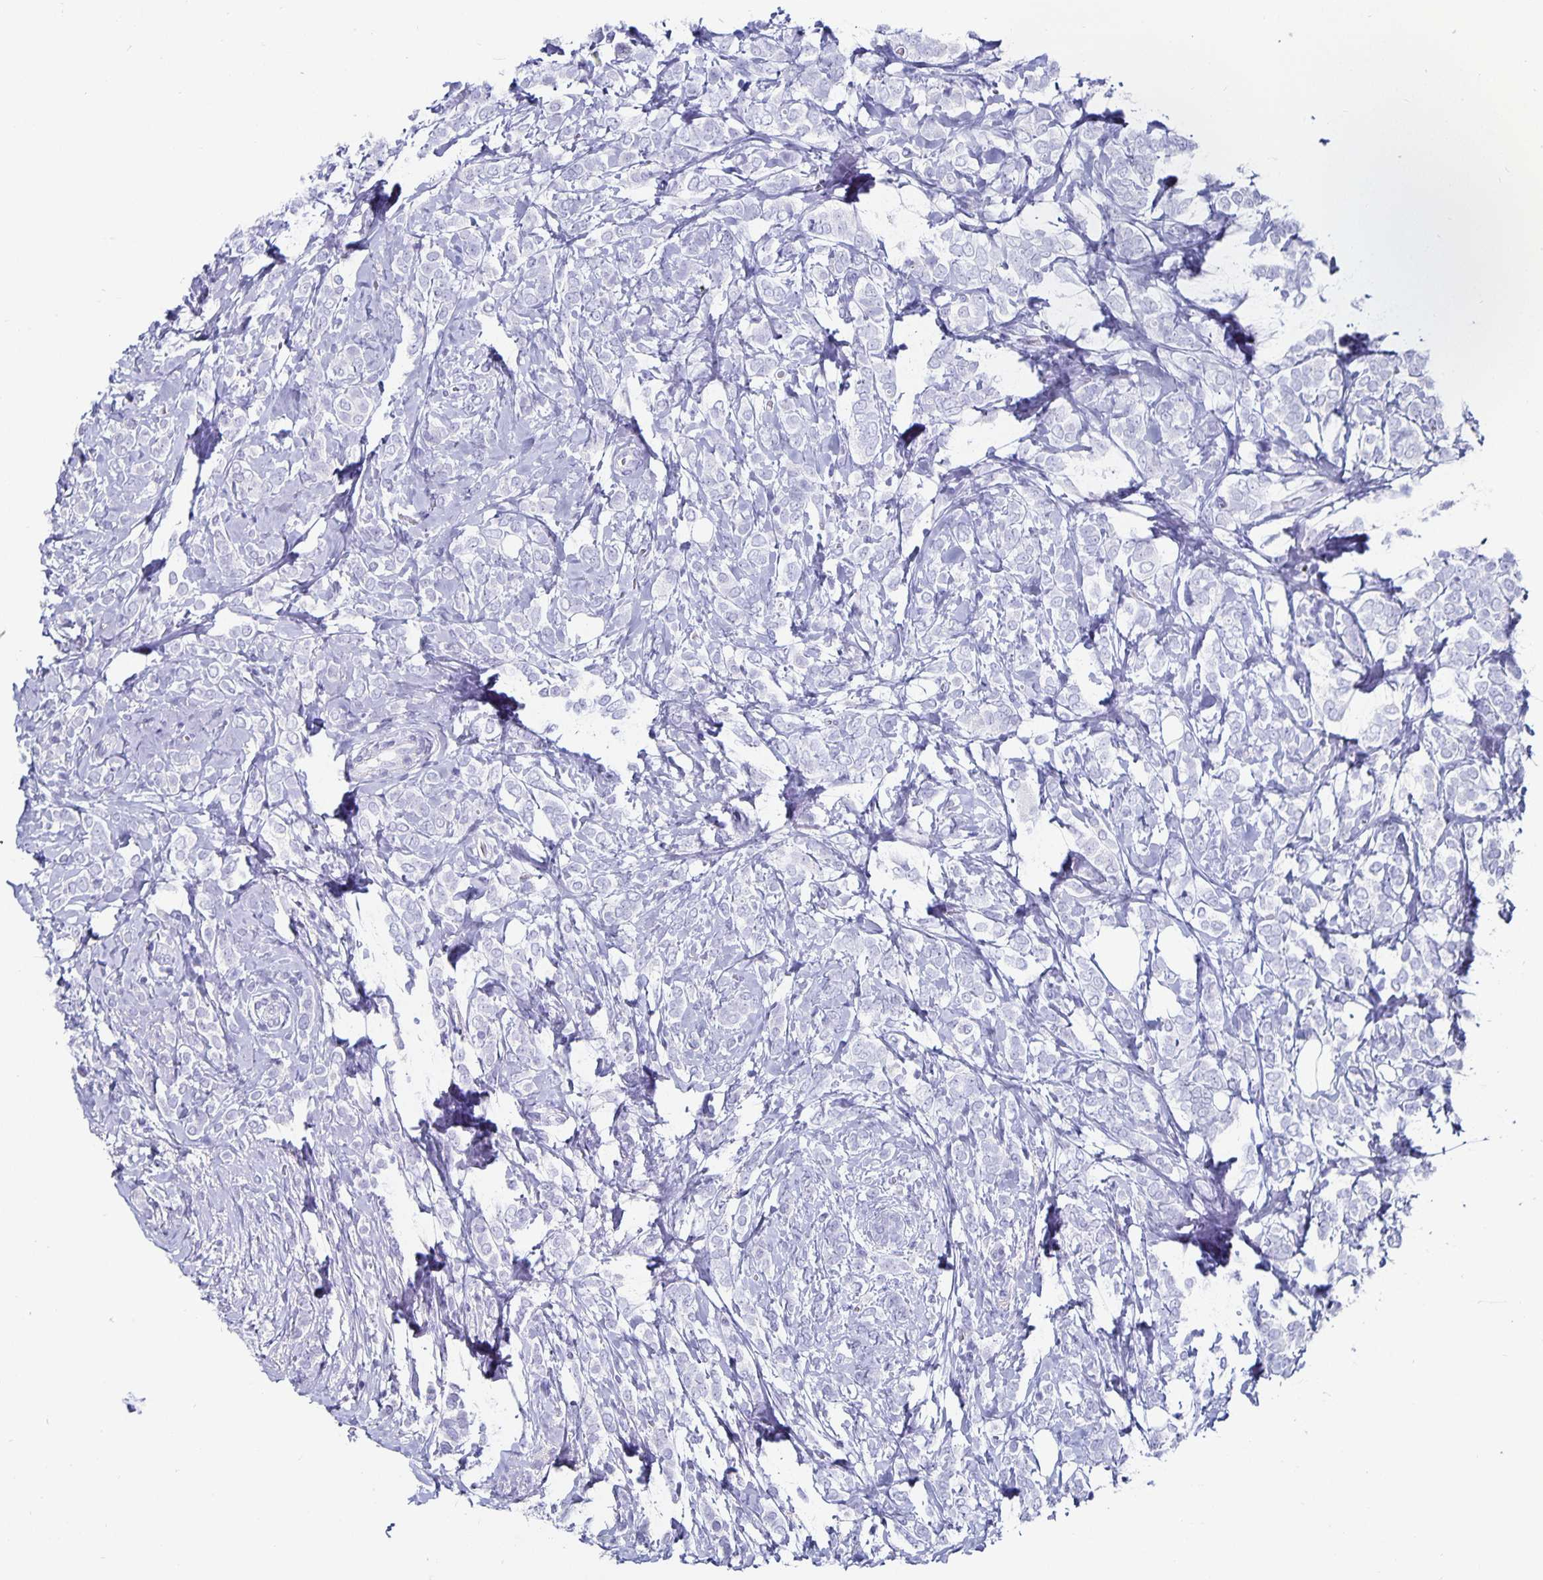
{"staining": {"intensity": "negative", "quantity": "none", "location": "none"}, "tissue": "breast cancer", "cell_type": "Tumor cells", "image_type": "cancer", "snomed": [{"axis": "morphology", "description": "Lobular carcinoma"}, {"axis": "topography", "description": "Breast"}], "caption": "The micrograph reveals no staining of tumor cells in breast cancer (lobular carcinoma).", "gene": "CHGA", "patient": {"sex": "female", "age": 49}}